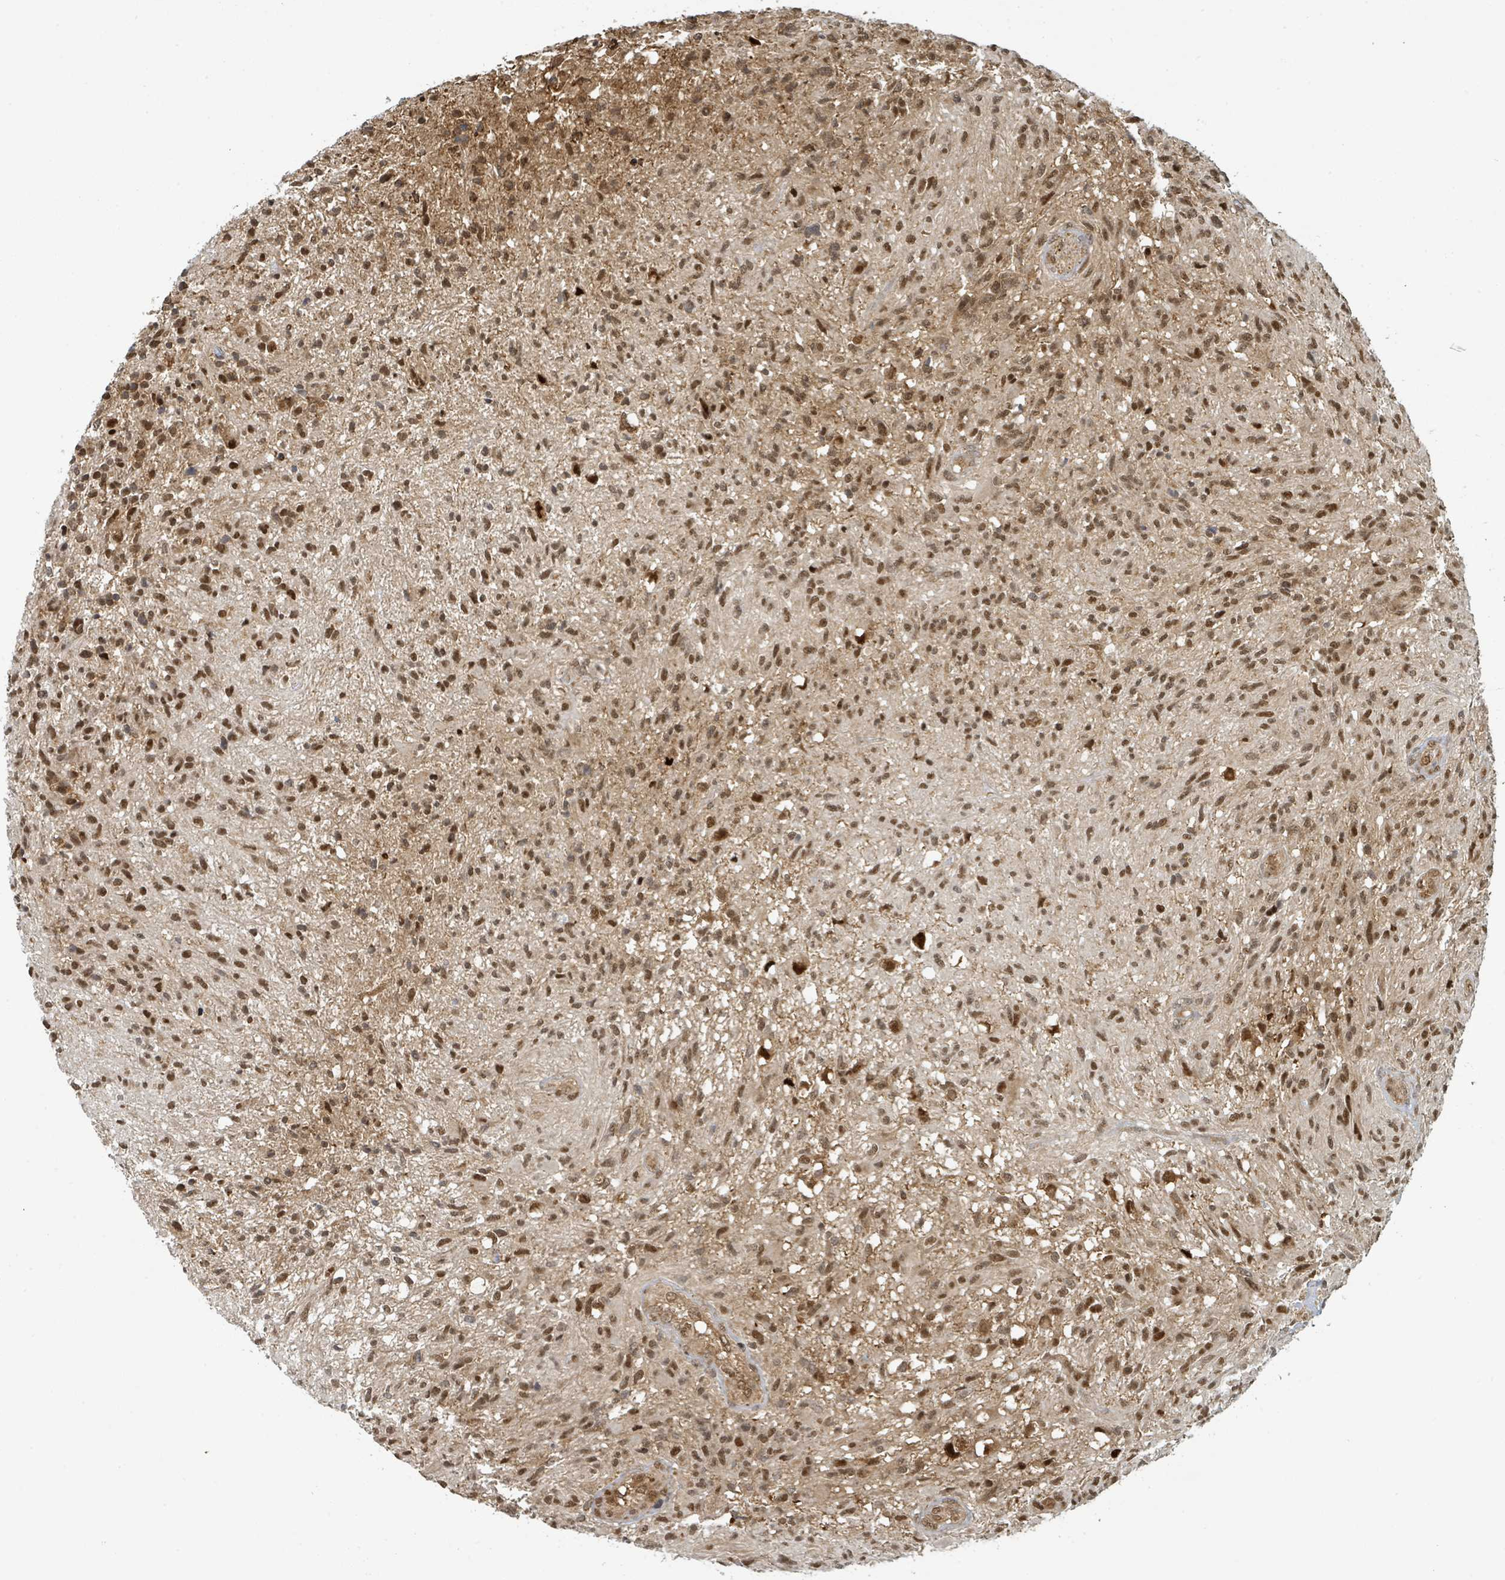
{"staining": {"intensity": "moderate", "quantity": ">75%", "location": "cytoplasmic/membranous,nuclear"}, "tissue": "glioma", "cell_type": "Tumor cells", "image_type": "cancer", "snomed": [{"axis": "morphology", "description": "Glioma, malignant, High grade"}, {"axis": "topography", "description": "Brain"}], "caption": "Human glioma stained with a protein marker displays moderate staining in tumor cells.", "gene": "PSMB7", "patient": {"sex": "male", "age": 56}}